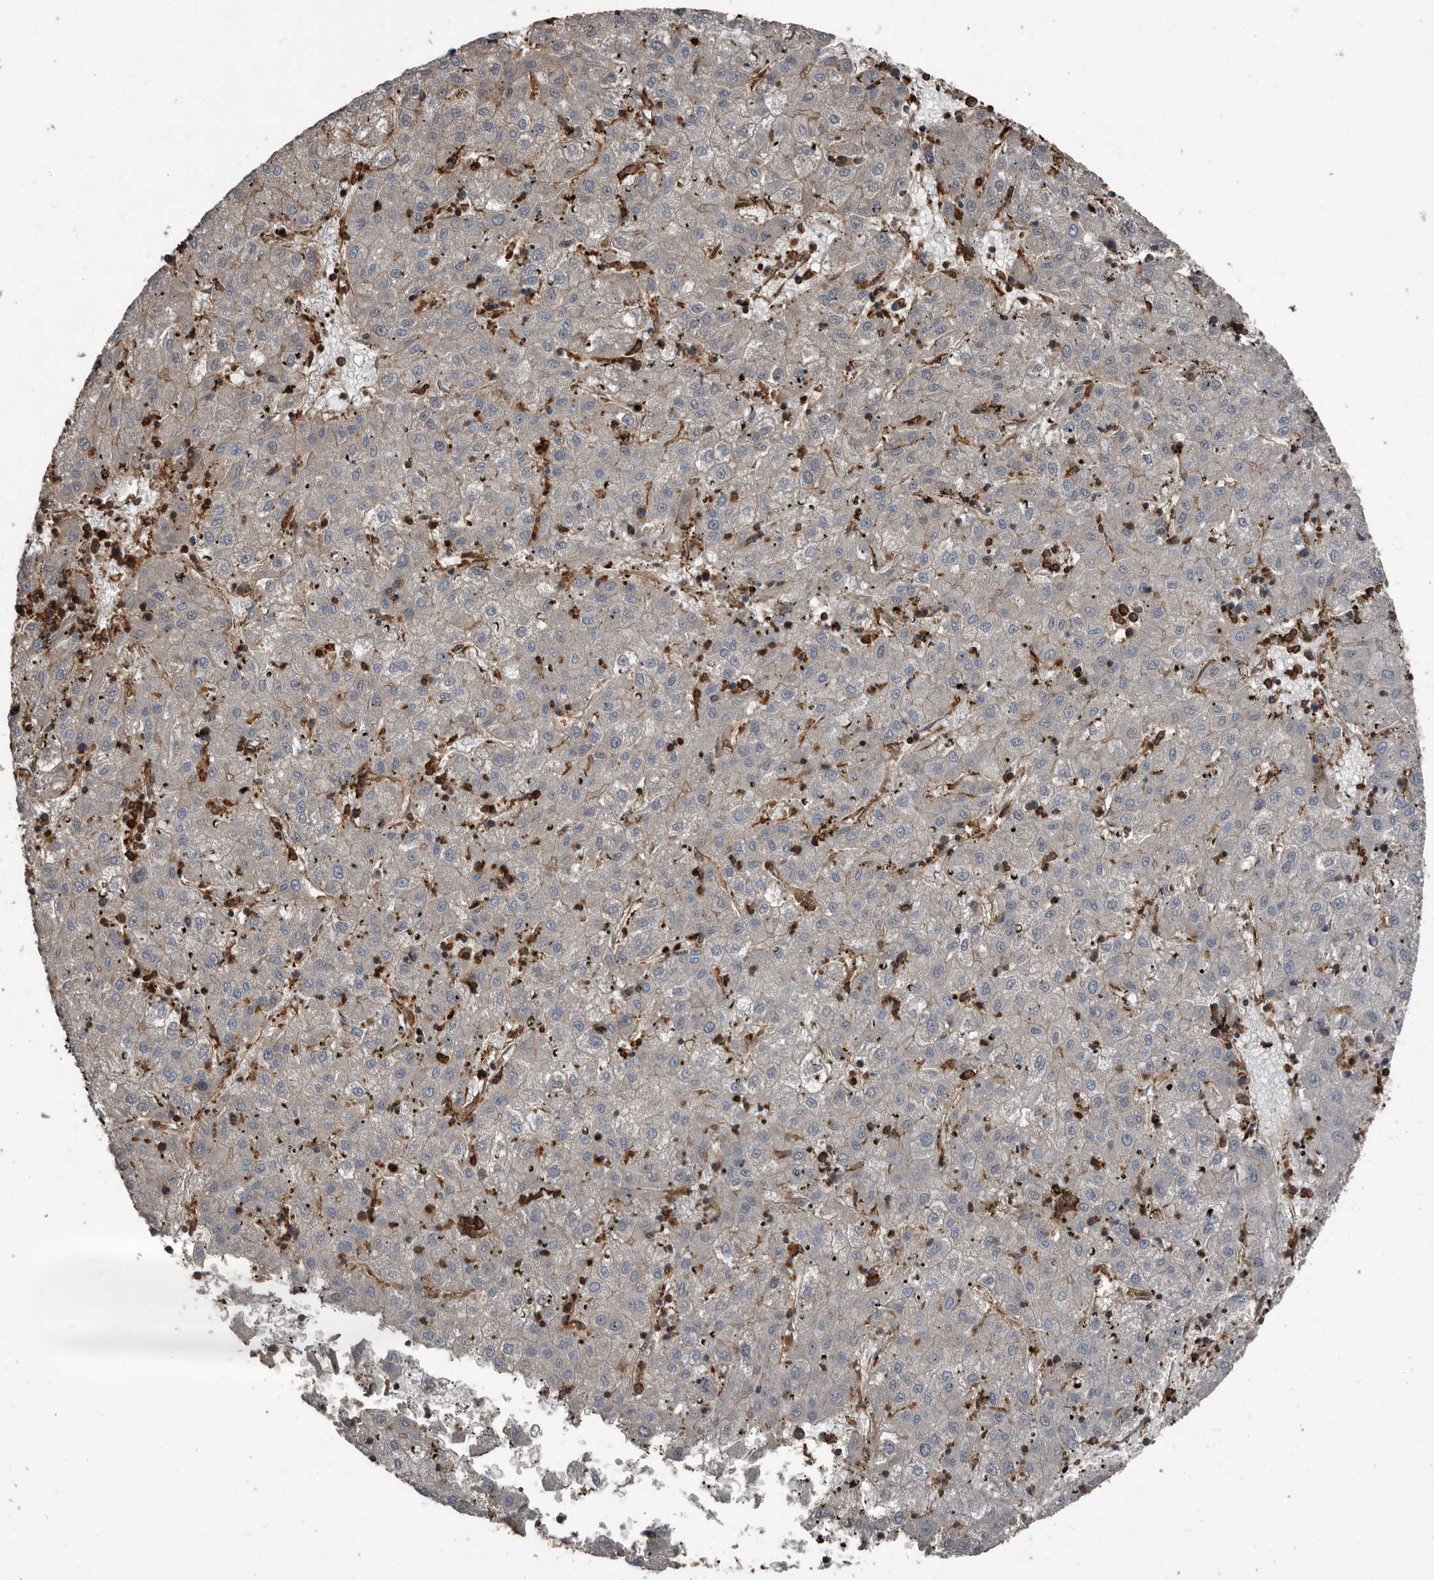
{"staining": {"intensity": "negative", "quantity": "none", "location": "none"}, "tissue": "liver cancer", "cell_type": "Tumor cells", "image_type": "cancer", "snomed": [{"axis": "morphology", "description": "Carcinoma, Hepatocellular, NOS"}, {"axis": "topography", "description": "Liver"}], "caption": "A high-resolution image shows immunohistochemistry (IHC) staining of liver hepatocellular carcinoma, which displays no significant staining in tumor cells.", "gene": "DENND6B", "patient": {"sex": "male", "age": 72}}